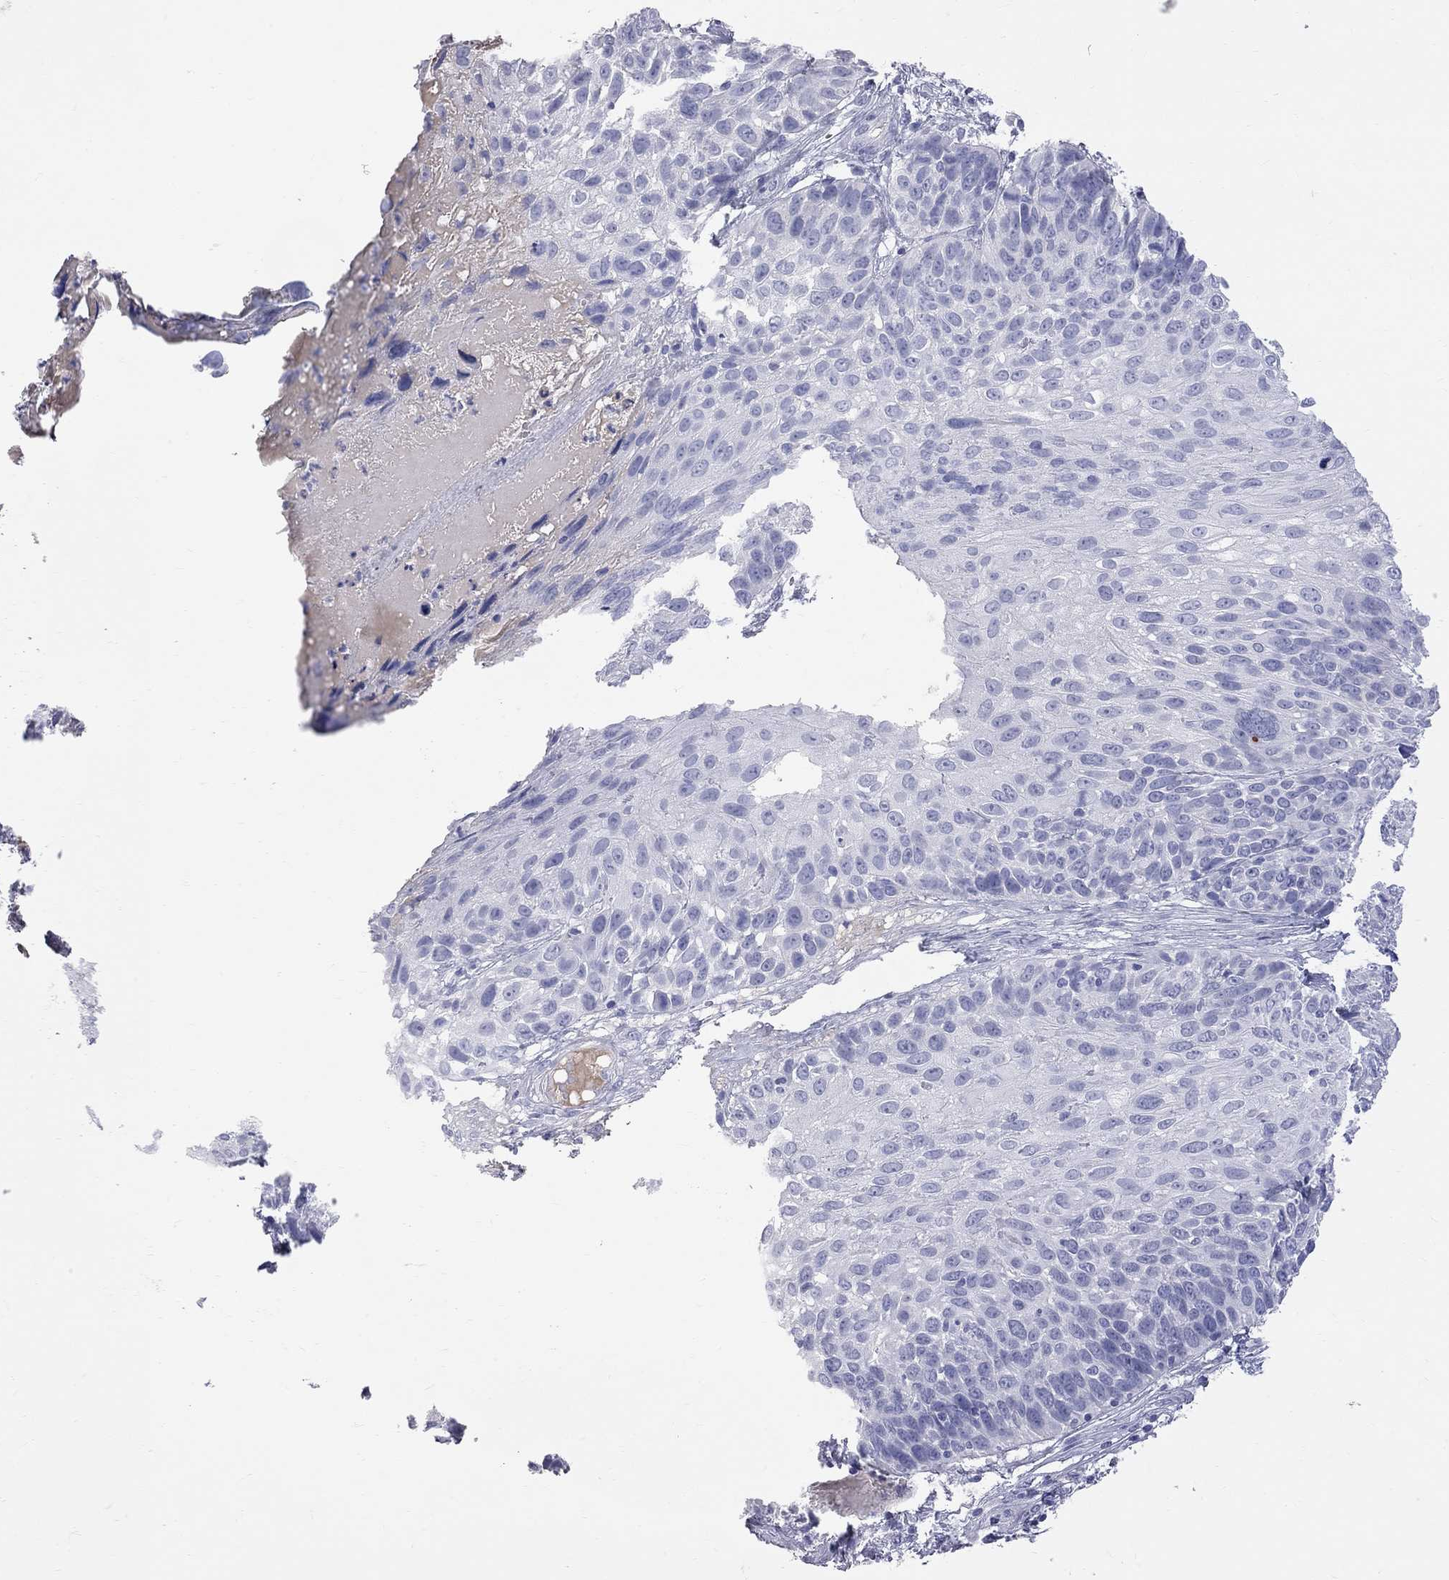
{"staining": {"intensity": "negative", "quantity": "none", "location": "none"}, "tissue": "skin cancer", "cell_type": "Tumor cells", "image_type": "cancer", "snomed": [{"axis": "morphology", "description": "Squamous cell carcinoma, NOS"}, {"axis": "topography", "description": "Skin"}], "caption": "Human squamous cell carcinoma (skin) stained for a protein using immunohistochemistry (IHC) demonstrates no staining in tumor cells.", "gene": "KCND2", "patient": {"sex": "male", "age": 92}}